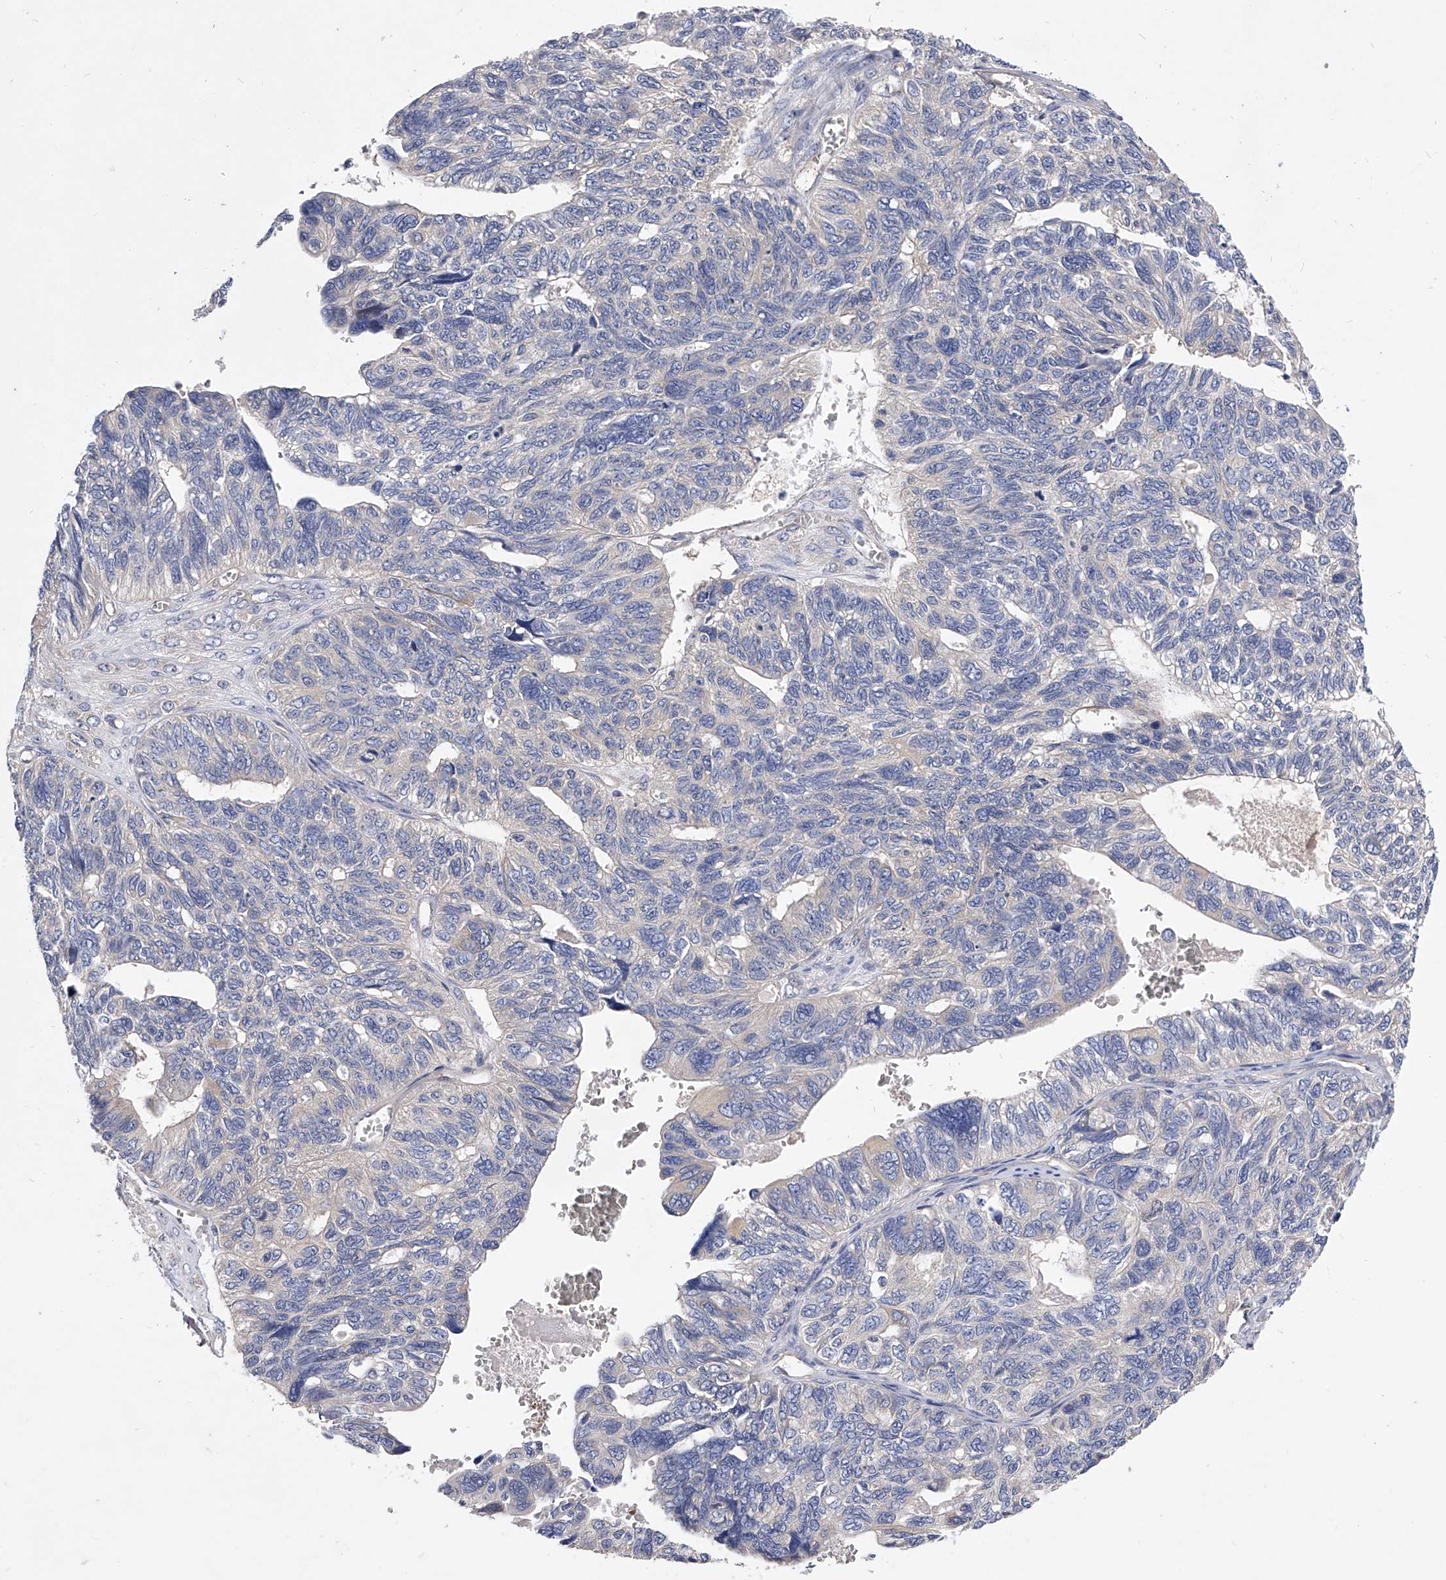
{"staining": {"intensity": "negative", "quantity": "none", "location": "none"}, "tissue": "ovarian cancer", "cell_type": "Tumor cells", "image_type": "cancer", "snomed": [{"axis": "morphology", "description": "Cystadenocarcinoma, serous, NOS"}, {"axis": "topography", "description": "Ovary"}], "caption": "Tumor cells are negative for protein expression in human serous cystadenocarcinoma (ovarian).", "gene": "PPP5C", "patient": {"sex": "female", "age": 79}}